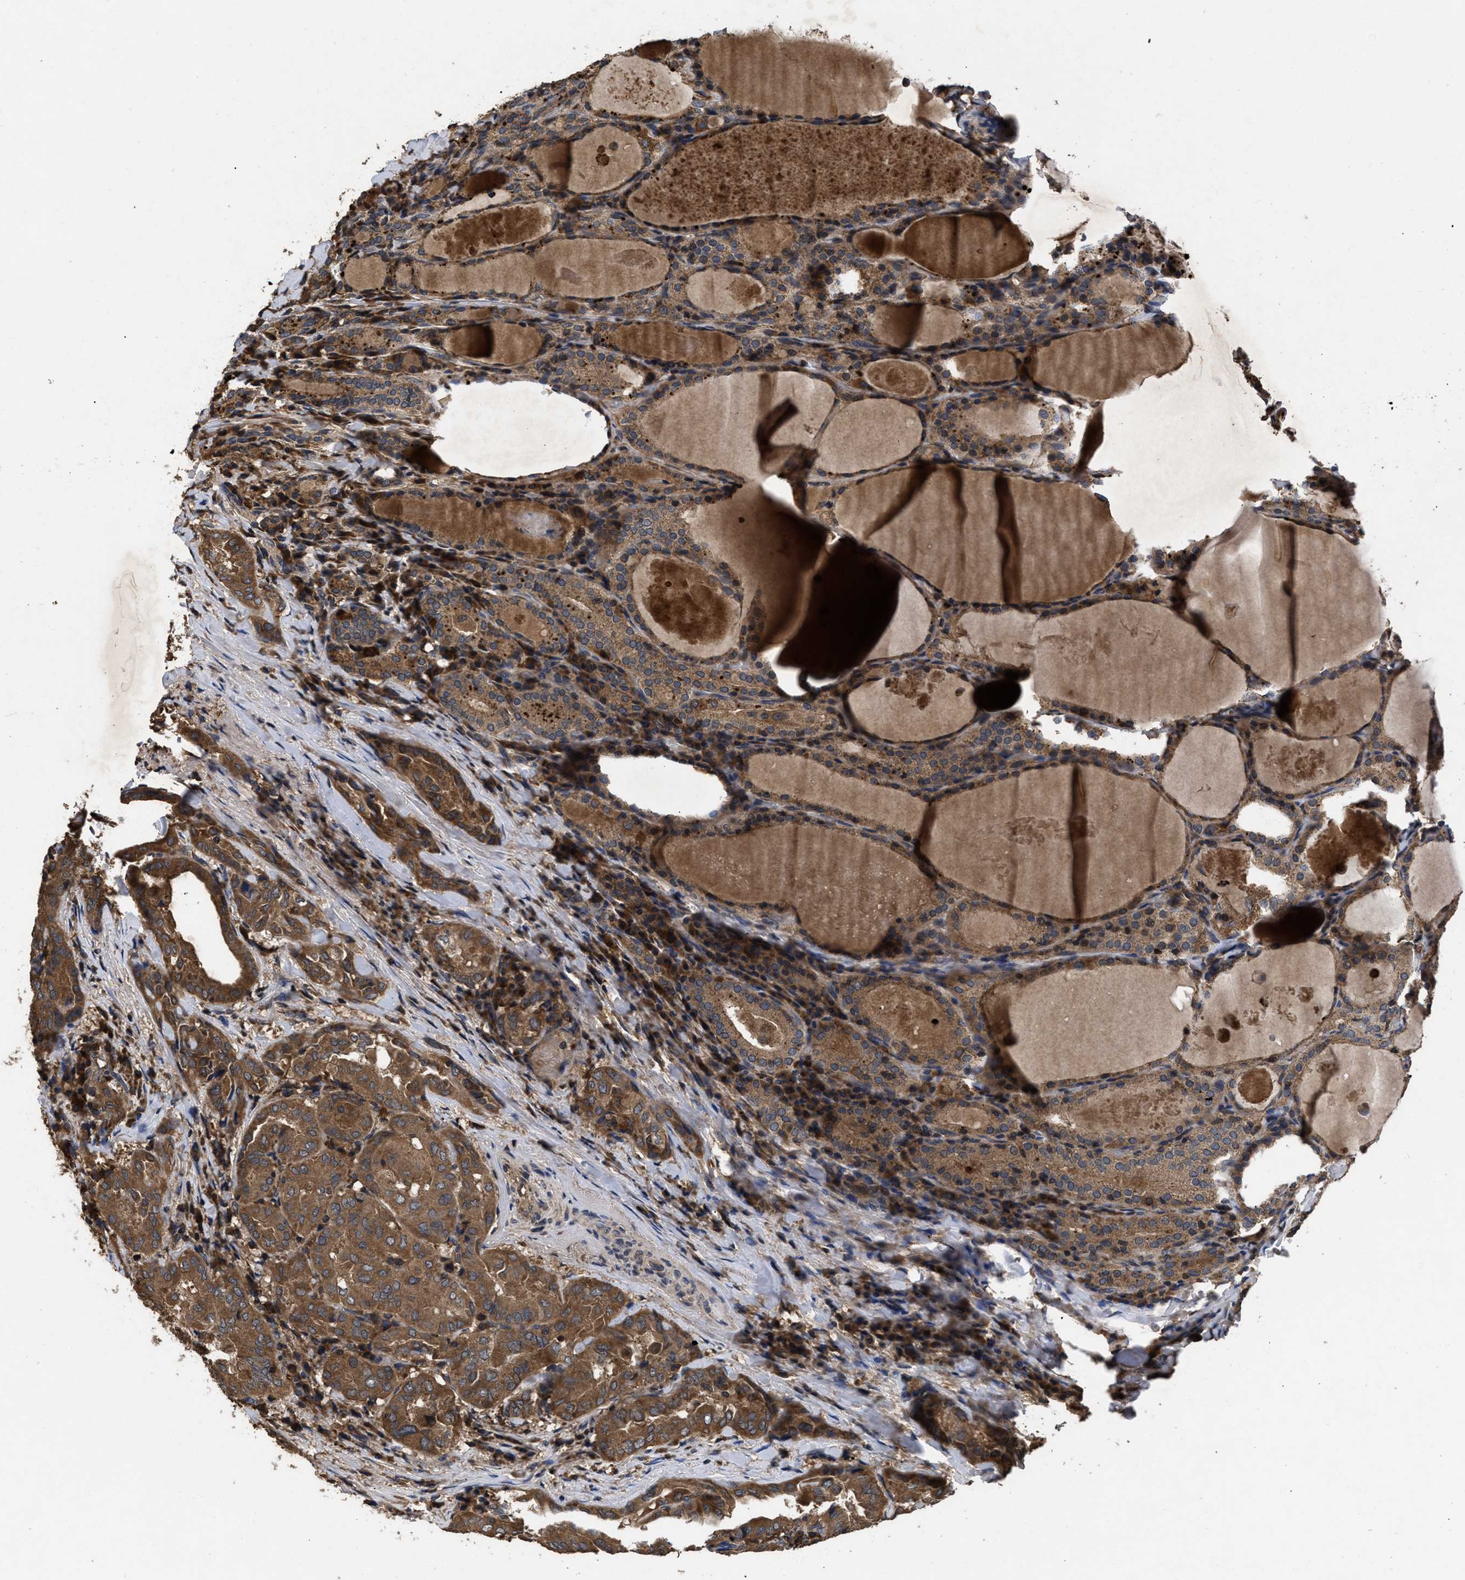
{"staining": {"intensity": "moderate", "quantity": ">75%", "location": "cytoplasmic/membranous"}, "tissue": "thyroid cancer", "cell_type": "Tumor cells", "image_type": "cancer", "snomed": [{"axis": "morphology", "description": "Papillary adenocarcinoma, NOS"}, {"axis": "topography", "description": "Thyroid gland"}], "caption": "About >75% of tumor cells in human thyroid papillary adenocarcinoma reveal moderate cytoplasmic/membranous protein expression as visualized by brown immunohistochemical staining.", "gene": "LRRC3", "patient": {"sex": "female", "age": 42}}